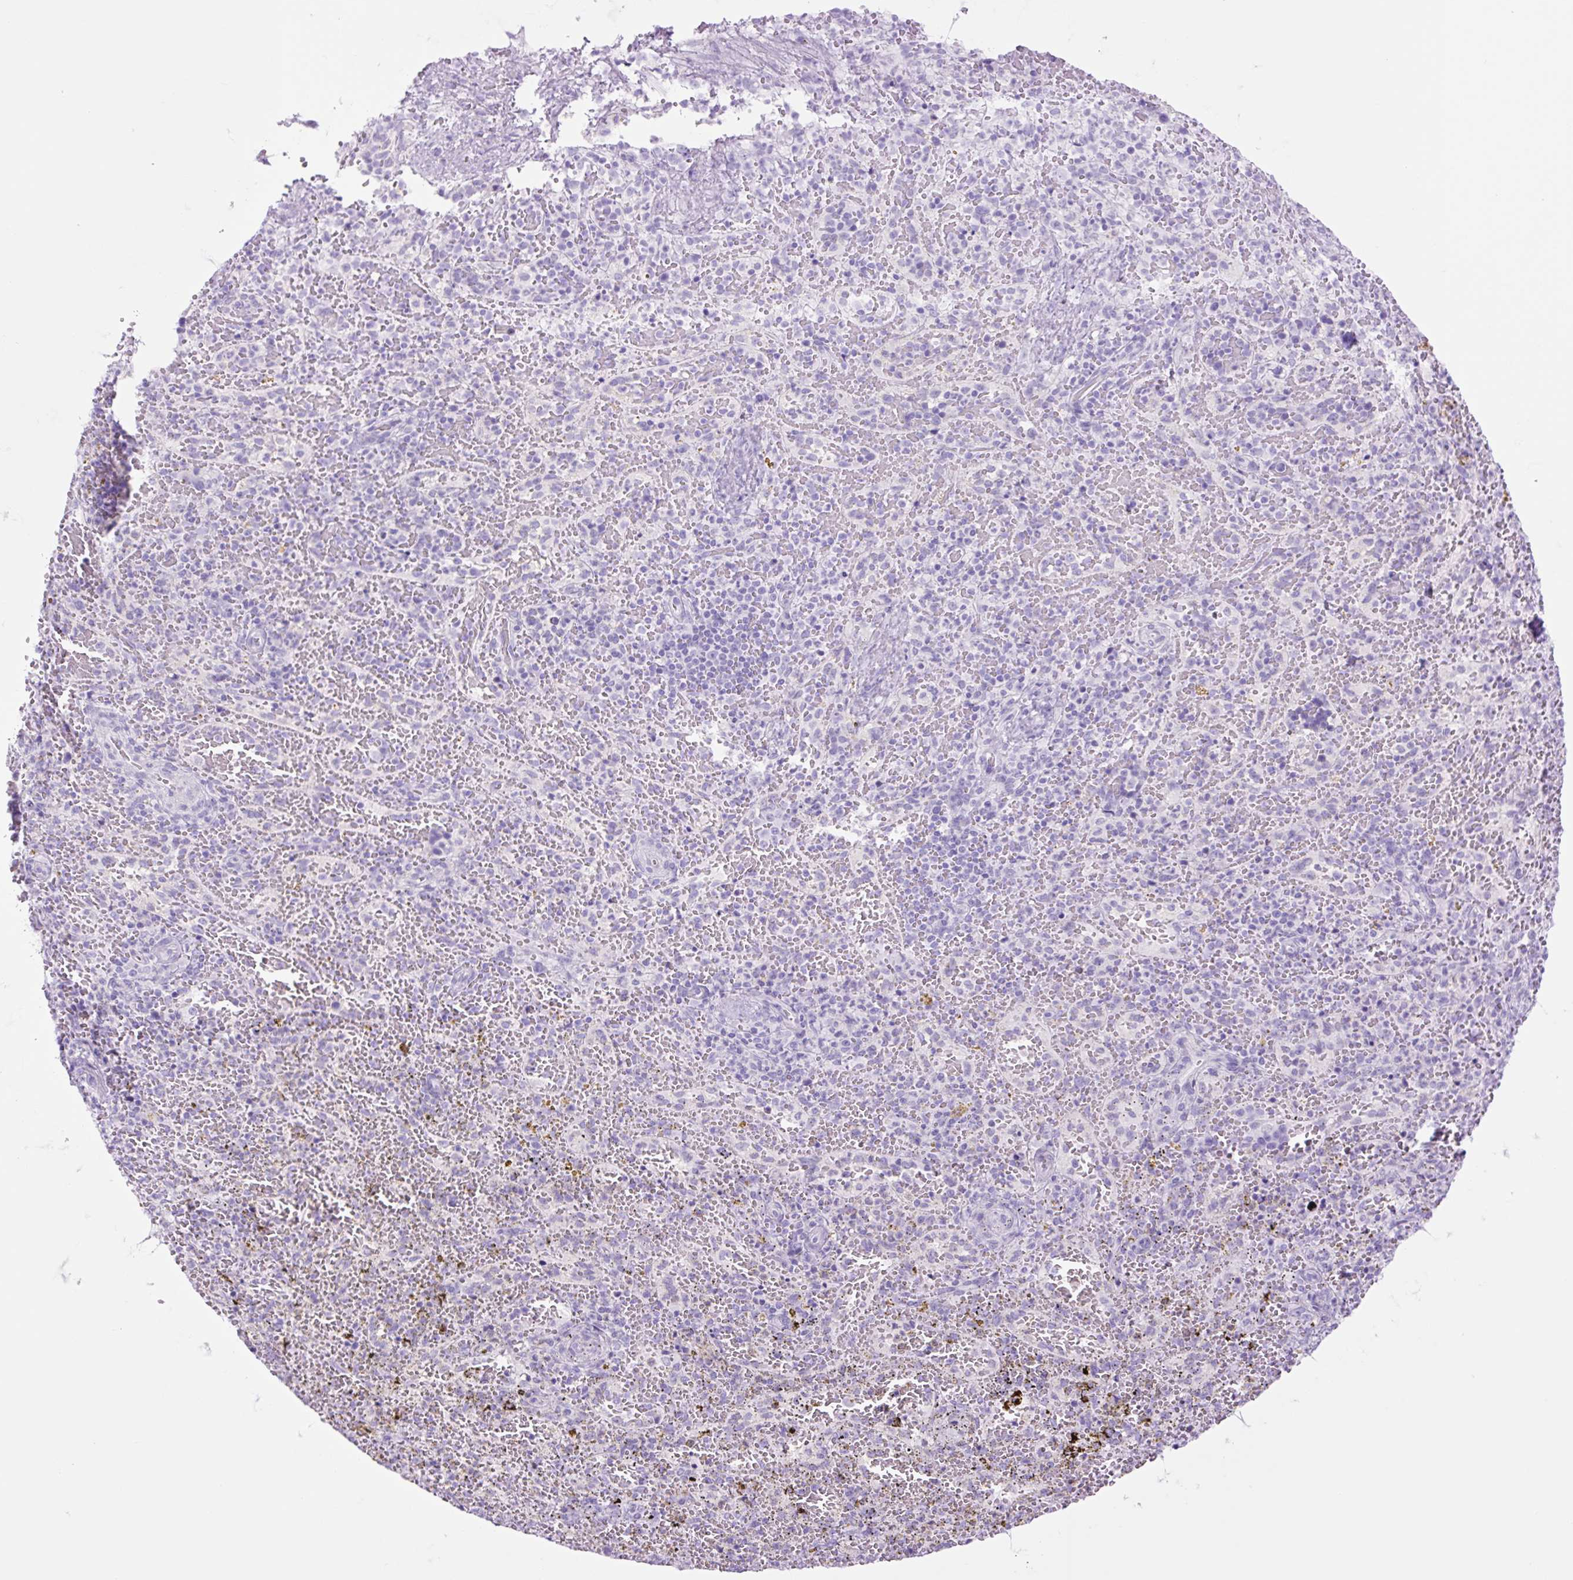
{"staining": {"intensity": "negative", "quantity": "none", "location": "none"}, "tissue": "spleen", "cell_type": "Cells in red pulp", "image_type": "normal", "snomed": [{"axis": "morphology", "description": "Normal tissue, NOS"}, {"axis": "topography", "description": "Spleen"}], "caption": "Cells in red pulp show no significant protein positivity in unremarkable spleen. The staining is performed using DAB brown chromogen with nuclei counter-stained in using hematoxylin.", "gene": "TFF2", "patient": {"sex": "female", "age": 50}}